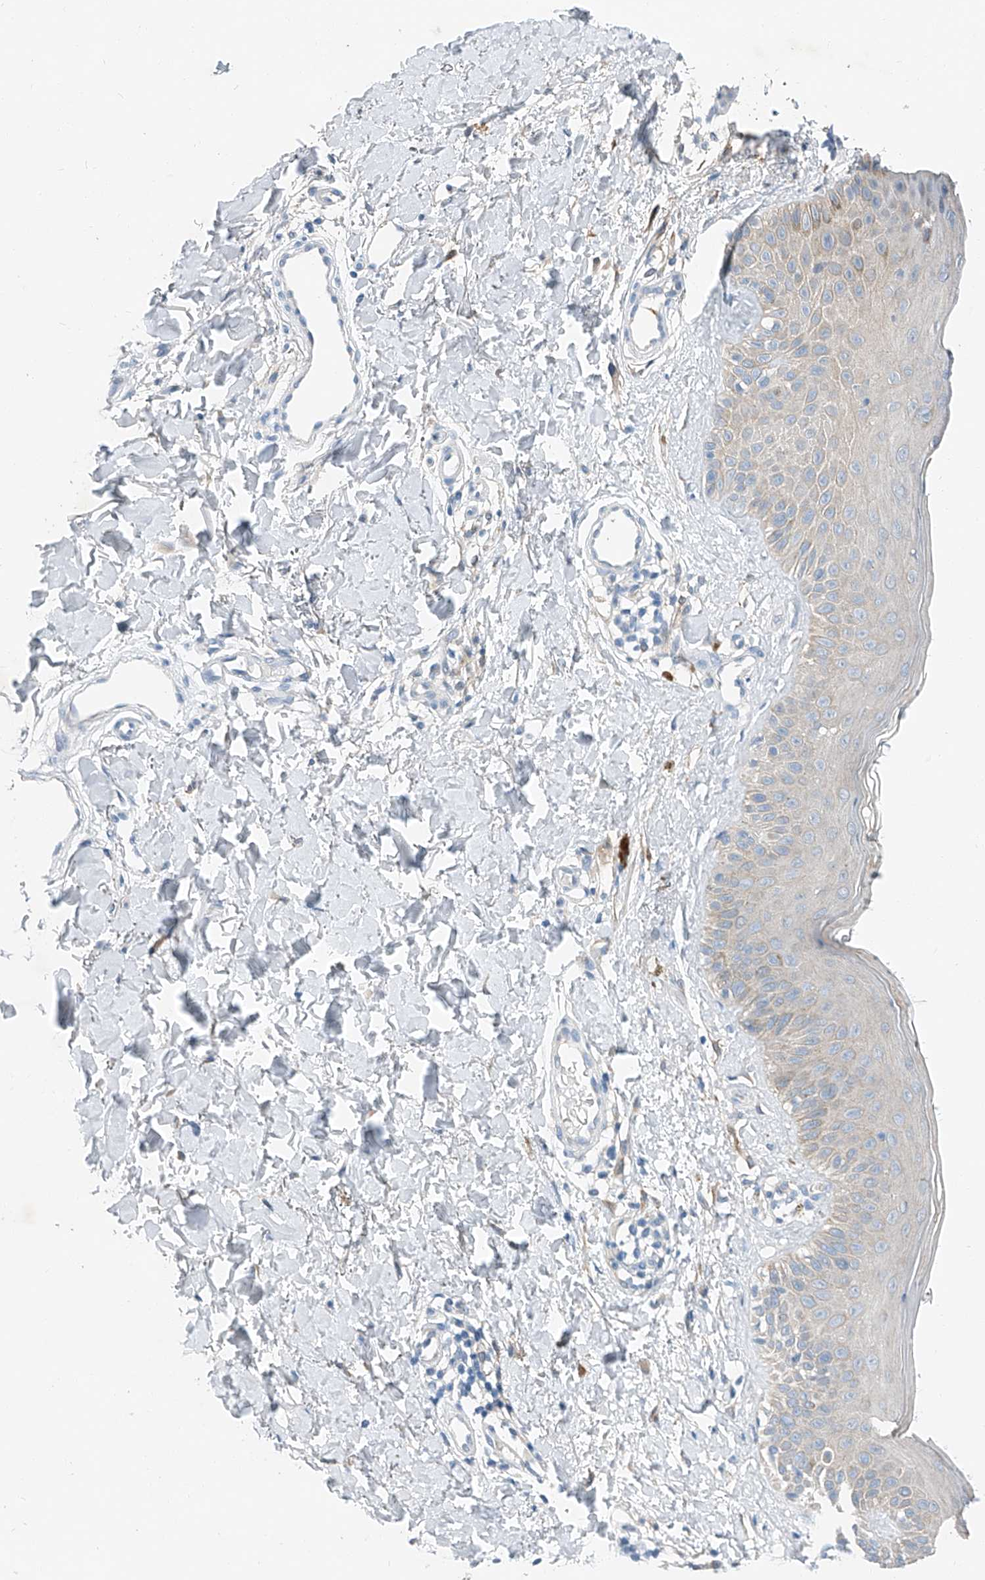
{"staining": {"intensity": "negative", "quantity": "none", "location": "none"}, "tissue": "skin", "cell_type": "Fibroblasts", "image_type": "normal", "snomed": [{"axis": "morphology", "description": "Normal tissue, NOS"}, {"axis": "topography", "description": "Skin"}], "caption": "Immunohistochemistry image of unremarkable skin: human skin stained with DAB displays no significant protein positivity in fibroblasts. (DAB (3,3'-diaminobenzidine) immunohistochemistry (IHC), high magnification).", "gene": "MDGA1", "patient": {"sex": "male", "age": 52}}